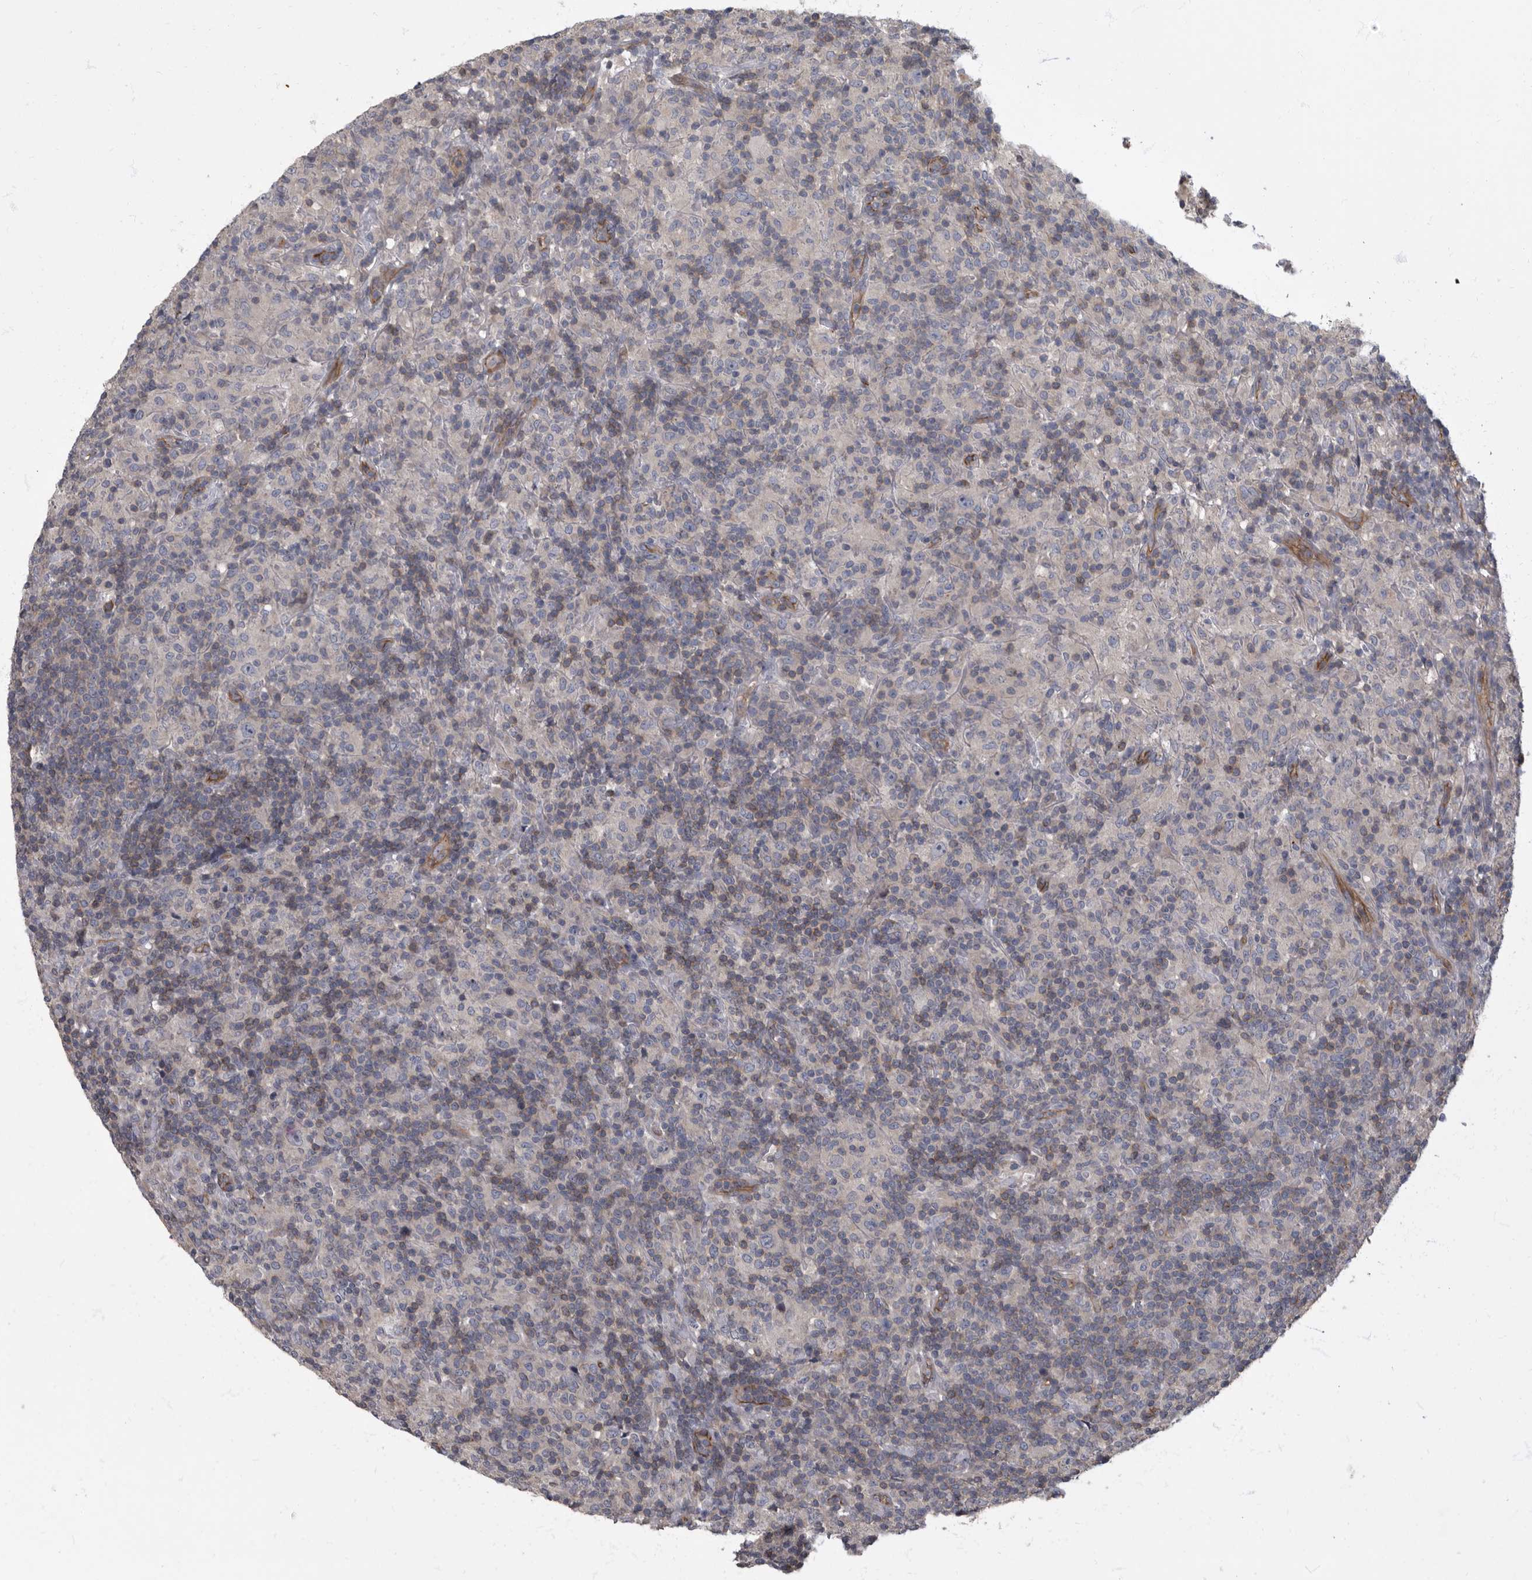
{"staining": {"intensity": "negative", "quantity": "none", "location": "none"}, "tissue": "lymphoma", "cell_type": "Tumor cells", "image_type": "cancer", "snomed": [{"axis": "morphology", "description": "Hodgkin's disease, NOS"}, {"axis": "topography", "description": "Lymph node"}], "caption": "This is a micrograph of immunohistochemistry staining of lymphoma, which shows no expression in tumor cells.", "gene": "PDK1", "patient": {"sex": "male", "age": 70}}